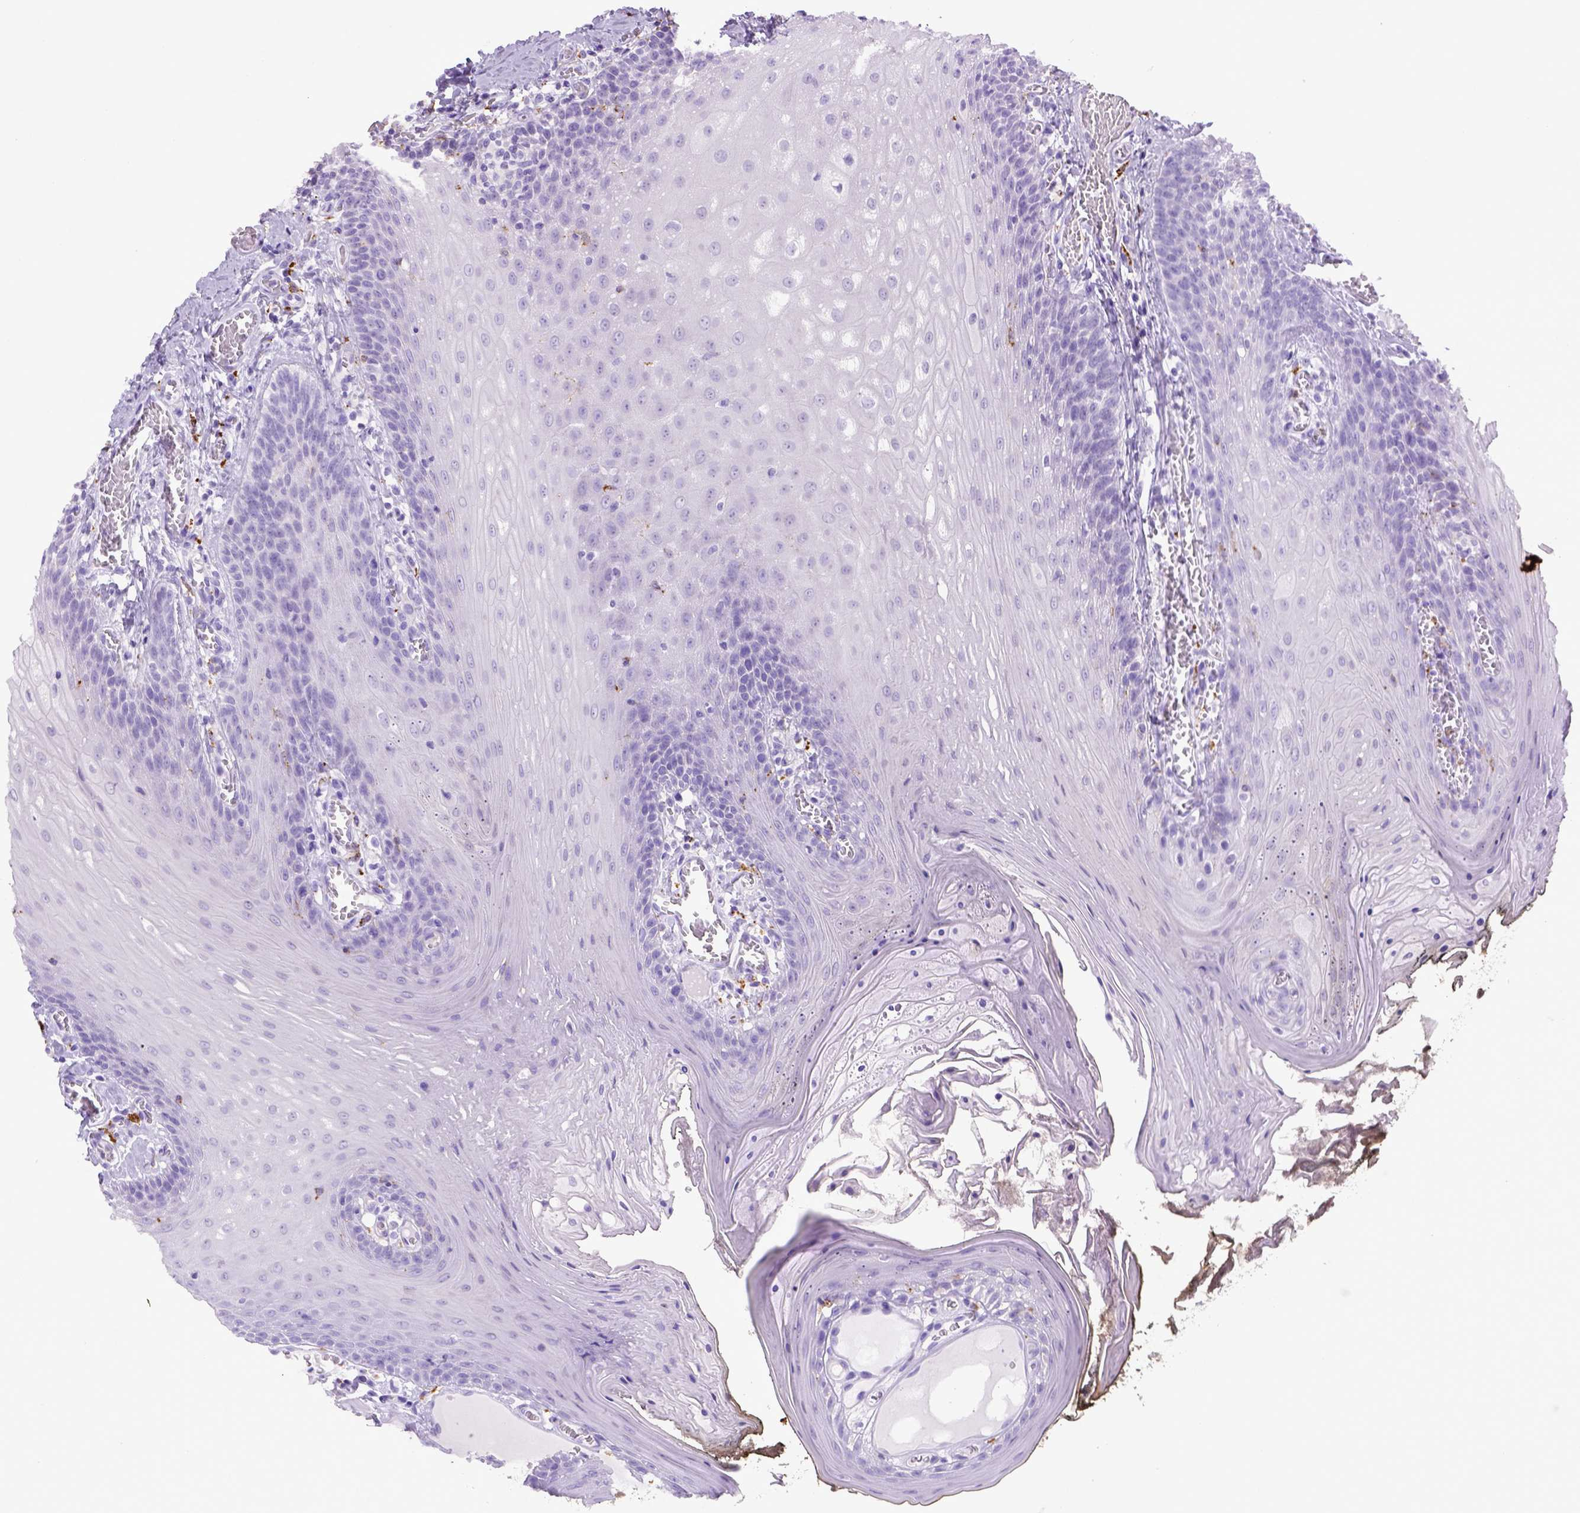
{"staining": {"intensity": "negative", "quantity": "none", "location": "none"}, "tissue": "oral mucosa", "cell_type": "Squamous epithelial cells", "image_type": "normal", "snomed": [{"axis": "morphology", "description": "Normal tissue, NOS"}, {"axis": "topography", "description": "Oral tissue"}], "caption": "IHC of benign oral mucosa exhibits no staining in squamous epithelial cells. Nuclei are stained in blue.", "gene": "CD68", "patient": {"sex": "male", "age": 9}}